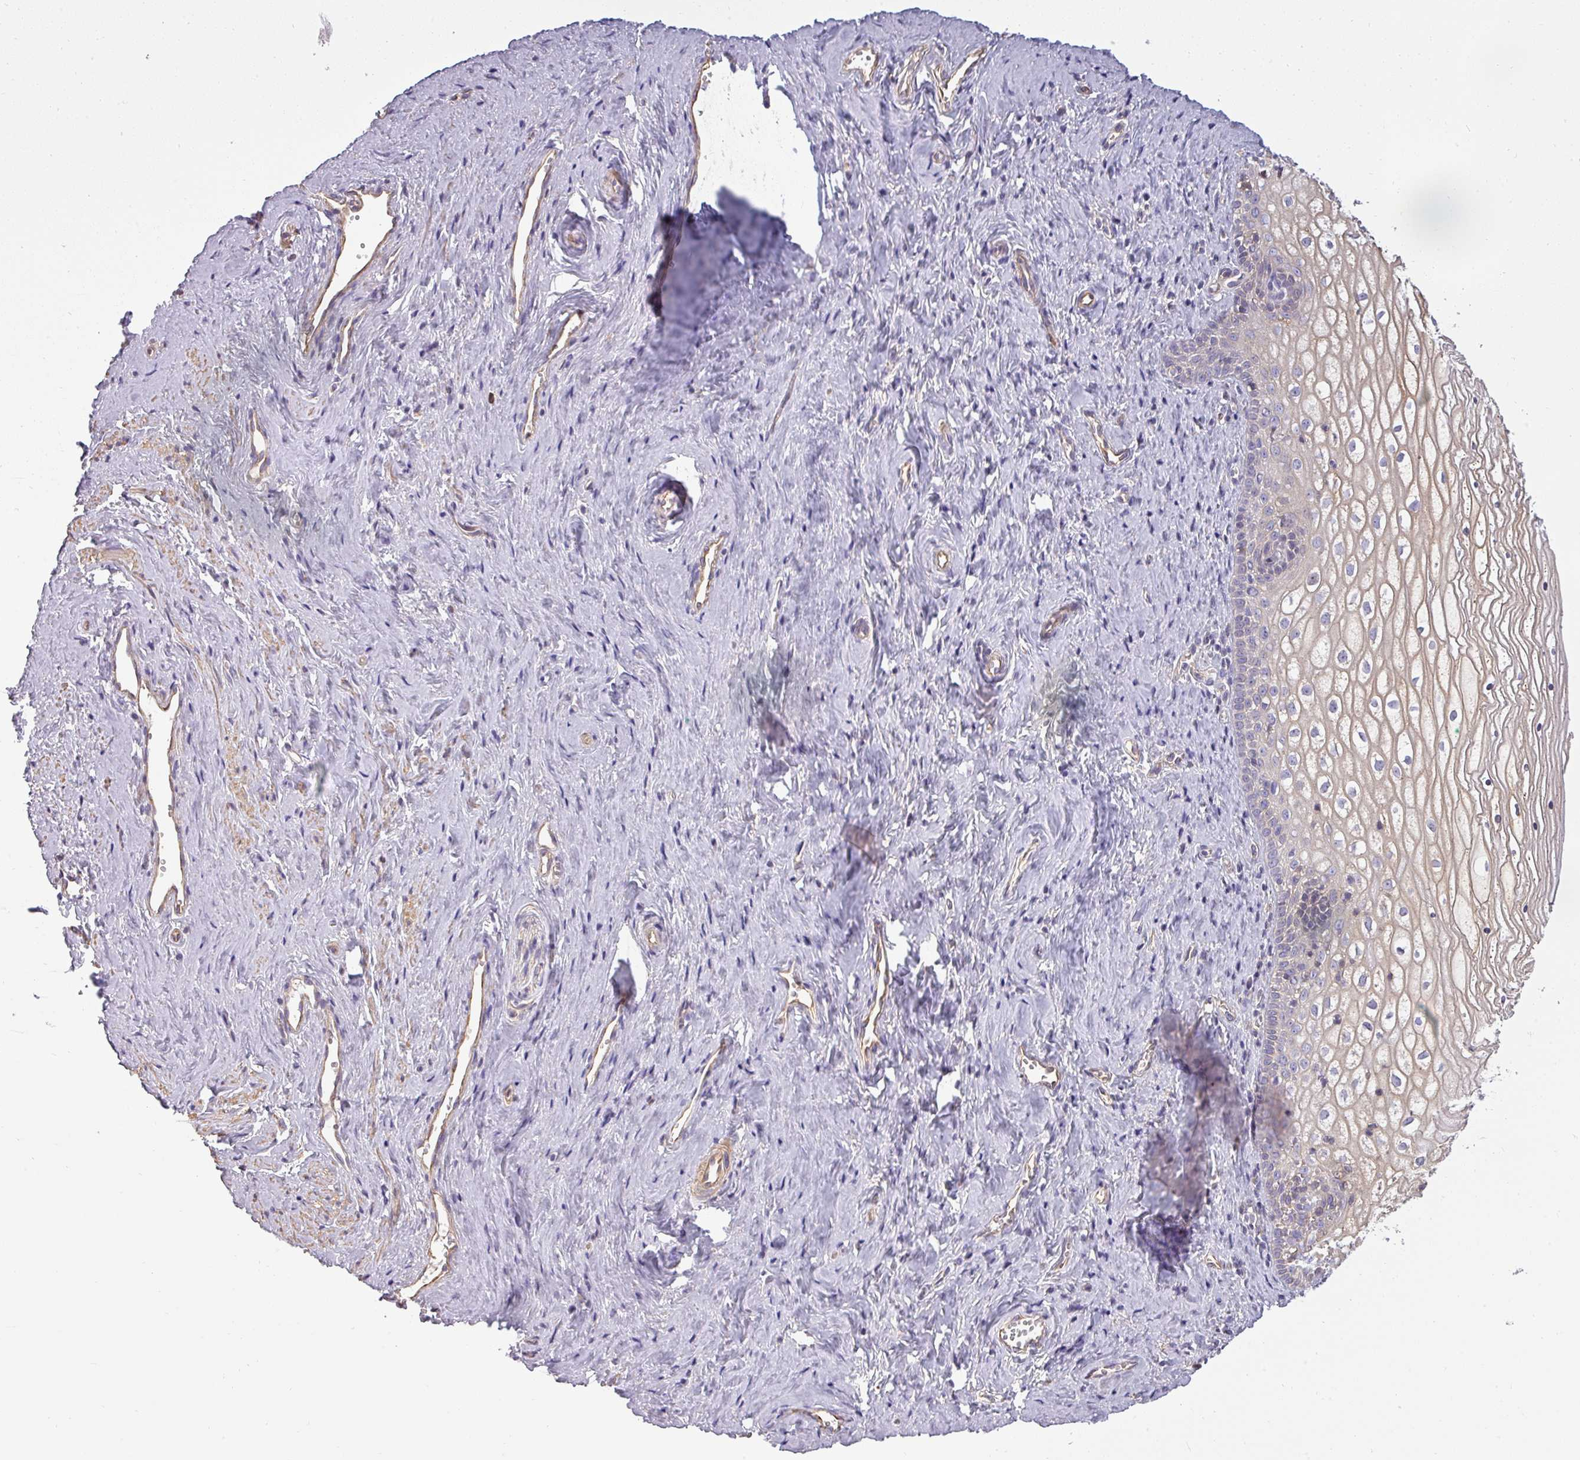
{"staining": {"intensity": "negative", "quantity": "none", "location": "none"}, "tissue": "vagina", "cell_type": "Squamous epithelial cells", "image_type": "normal", "snomed": [{"axis": "morphology", "description": "Normal tissue, NOS"}, {"axis": "topography", "description": "Vagina"}], "caption": "Immunohistochemistry (IHC) image of unremarkable vagina: vagina stained with DAB (3,3'-diaminobenzidine) displays no significant protein positivity in squamous epithelial cells.", "gene": "ZNF835", "patient": {"sex": "female", "age": 59}}